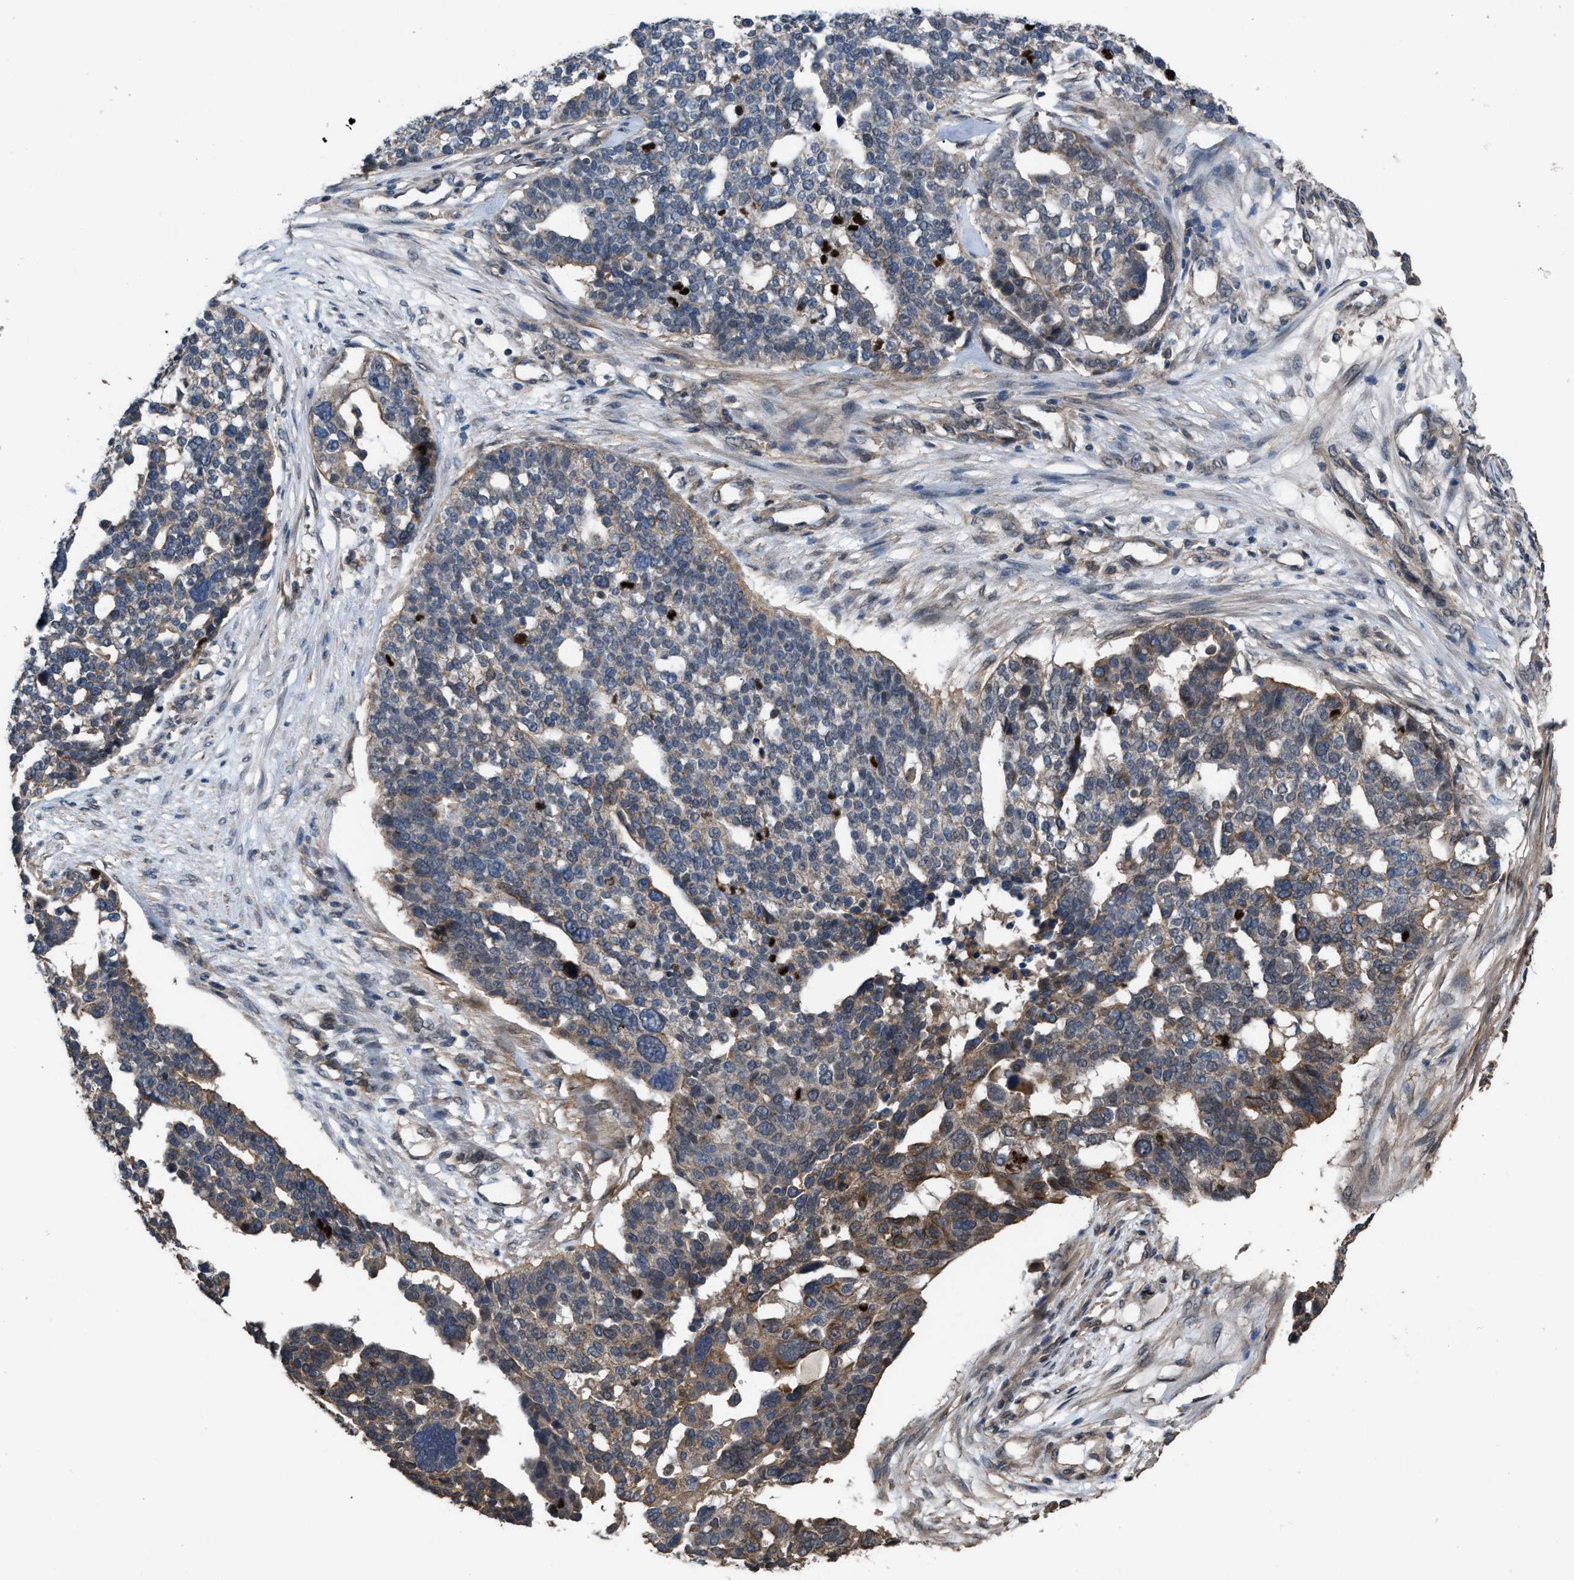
{"staining": {"intensity": "moderate", "quantity": "<25%", "location": "cytoplasmic/membranous"}, "tissue": "ovarian cancer", "cell_type": "Tumor cells", "image_type": "cancer", "snomed": [{"axis": "morphology", "description": "Cystadenocarcinoma, serous, NOS"}, {"axis": "topography", "description": "Ovary"}], "caption": "IHC of human ovarian serous cystadenocarcinoma displays low levels of moderate cytoplasmic/membranous staining in about <25% of tumor cells. Immunohistochemistry stains the protein in brown and the nuclei are stained blue.", "gene": "UTRN", "patient": {"sex": "female", "age": 59}}